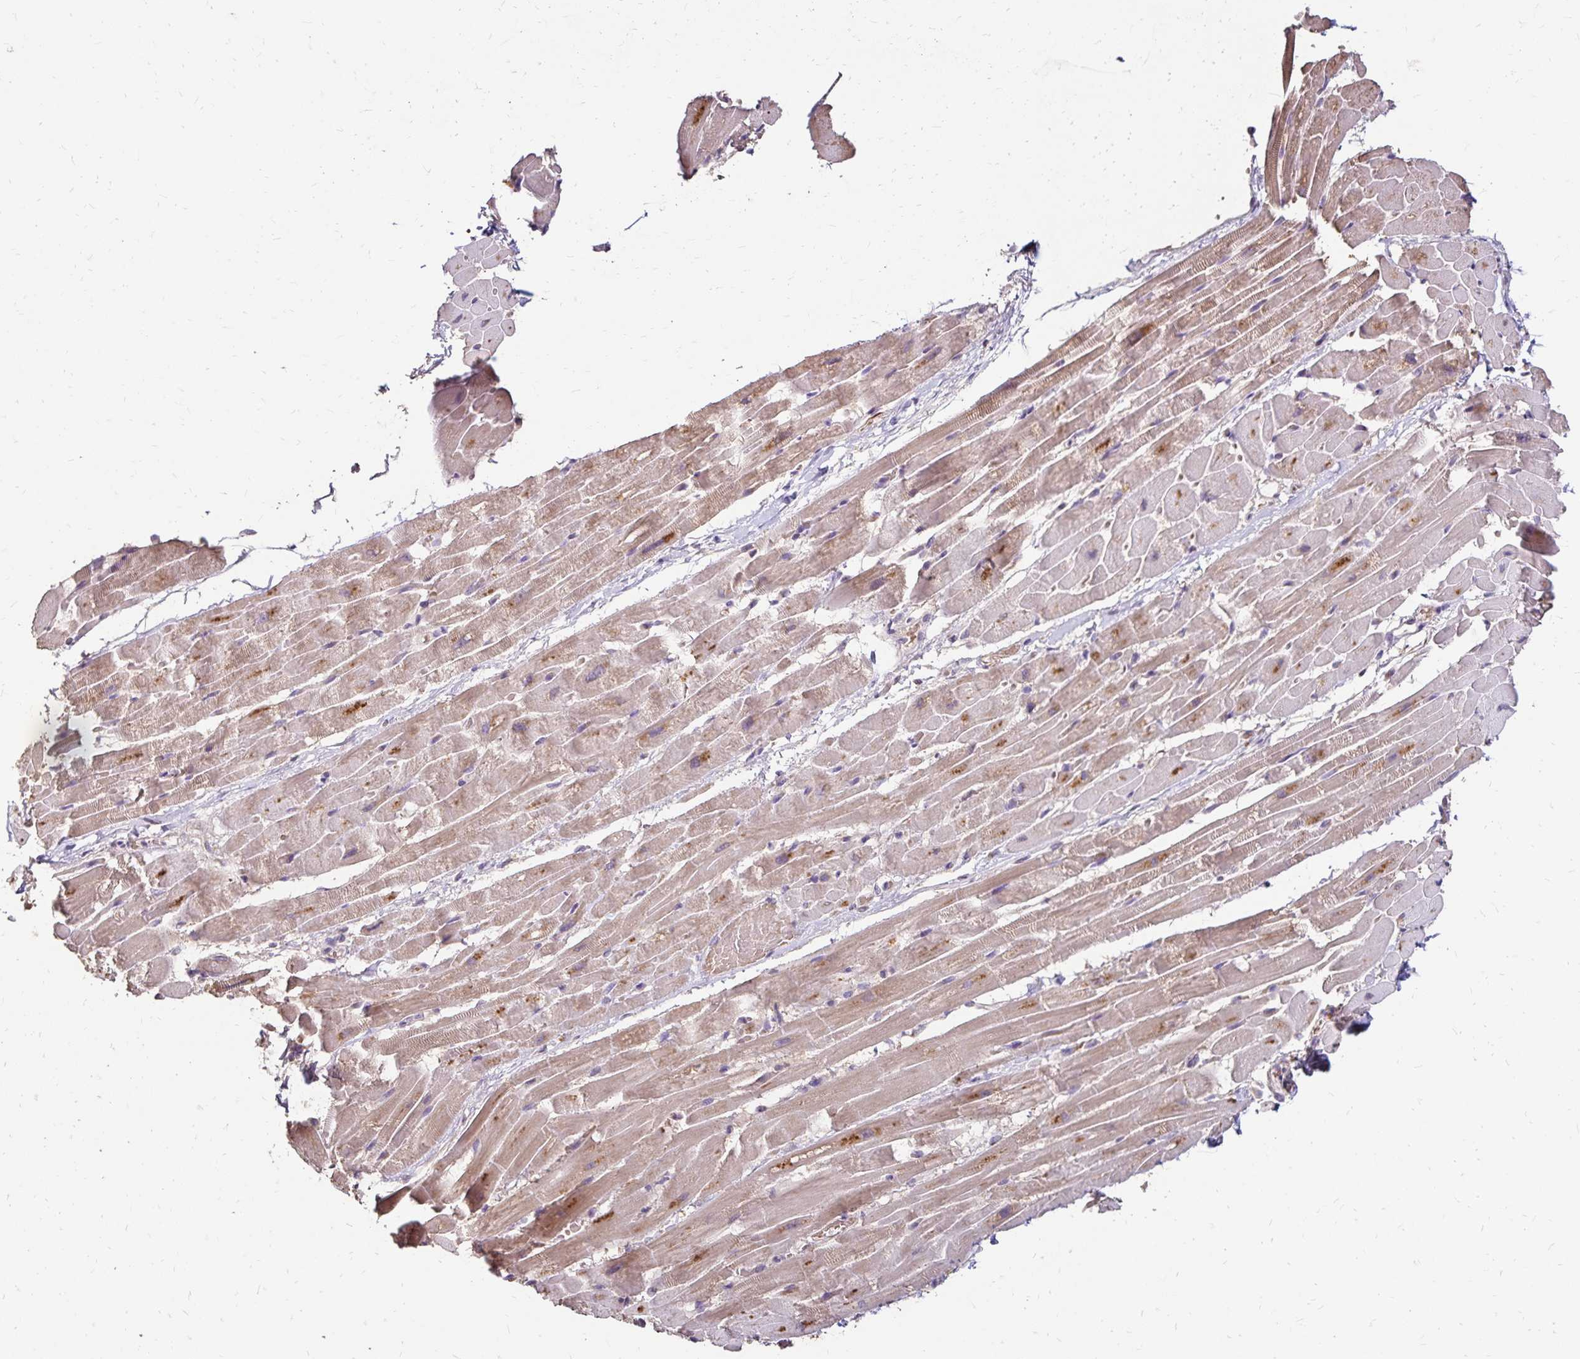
{"staining": {"intensity": "moderate", "quantity": "25%-75%", "location": "cytoplasmic/membranous"}, "tissue": "heart muscle", "cell_type": "Cardiomyocytes", "image_type": "normal", "snomed": [{"axis": "morphology", "description": "Normal tissue, NOS"}, {"axis": "topography", "description": "Heart"}], "caption": "Human heart muscle stained for a protein (brown) exhibits moderate cytoplasmic/membranous positive positivity in about 25%-75% of cardiomyocytes.", "gene": "EMC10", "patient": {"sex": "male", "age": 37}}